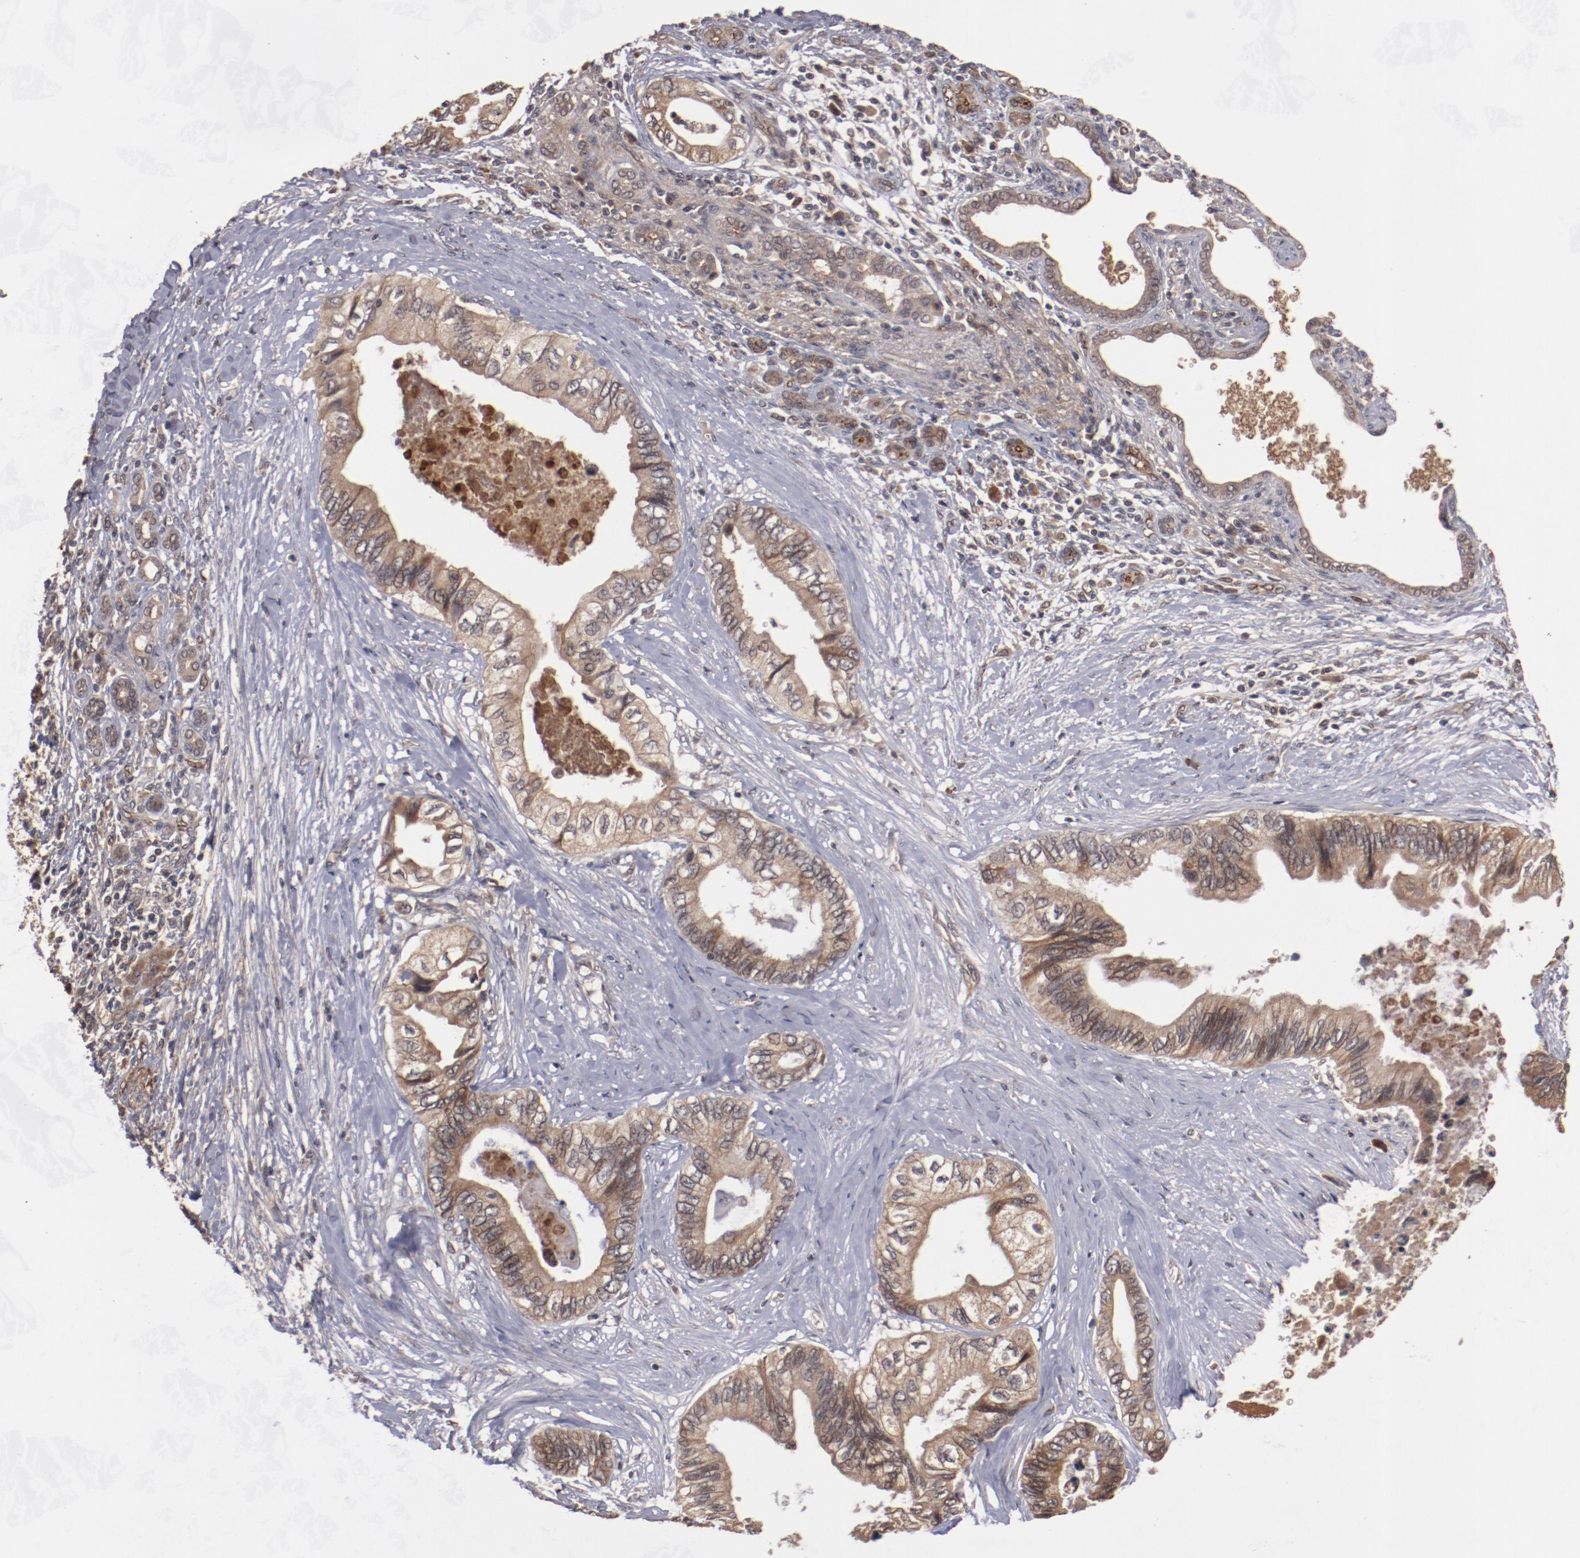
{"staining": {"intensity": "moderate", "quantity": ">75%", "location": "cytoplasmic/membranous"}, "tissue": "pancreatic cancer", "cell_type": "Tumor cells", "image_type": "cancer", "snomed": [{"axis": "morphology", "description": "Adenocarcinoma, NOS"}, {"axis": "topography", "description": "Pancreas"}], "caption": "Approximately >75% of tumor cells in human adenocarcinoma (pancreatic) display moderate cytoplasmic/membranous protein staining as visualized by brown immunohistochemical staining.", "gene": "TENM1", "patient": {"sex": "female", "age": 66}}